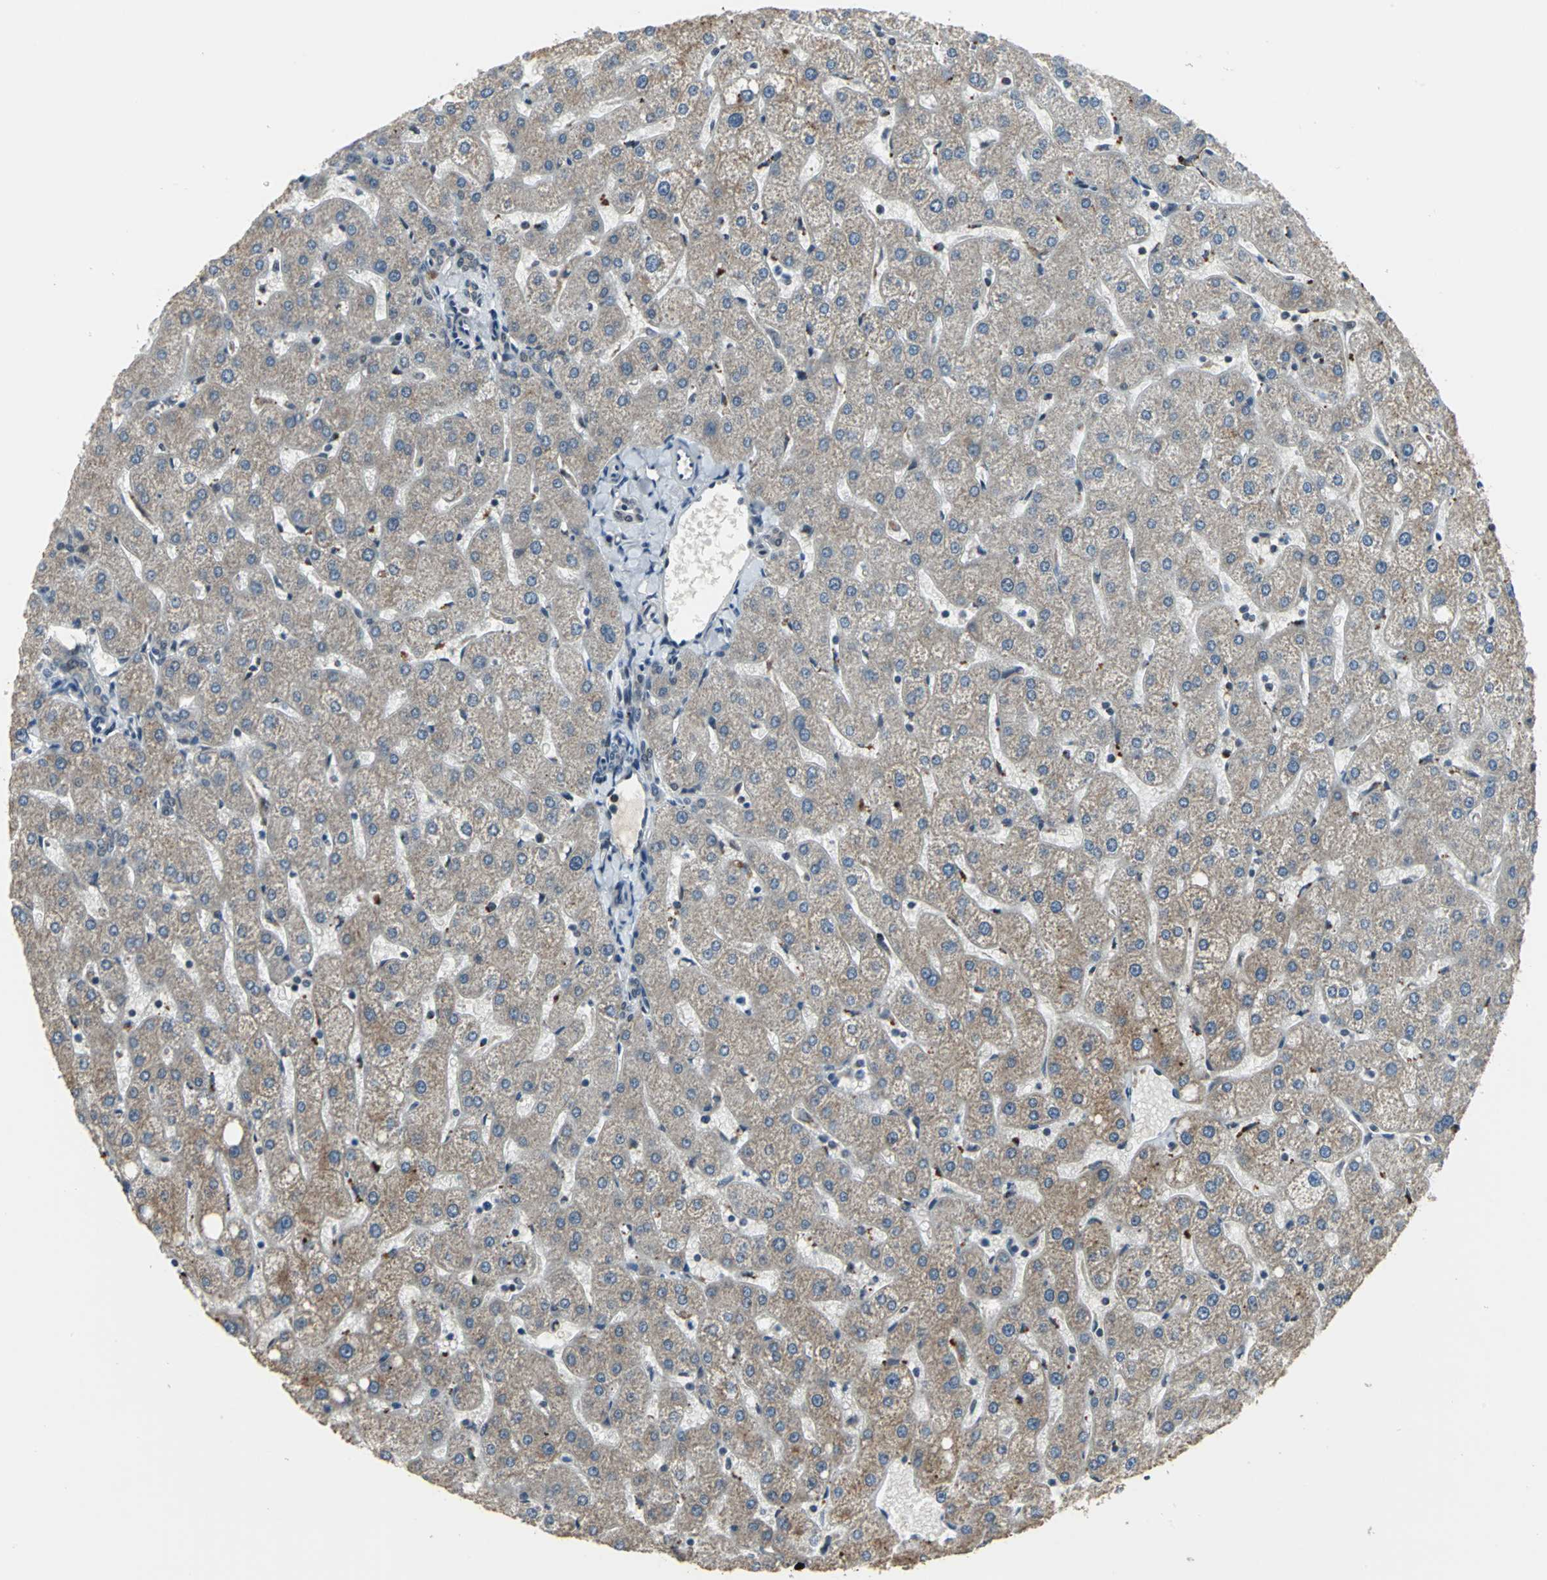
{"staining": {"intensity": "weak", "quantity": ">75%", "location": "cytoplasmic/membranous"}, "tissue": "liver", "cell_type": "Cholangiocytes", "image_type": "normal", "snomed": [{"axis": "morphology", "description": "Normal tissue, NOS"}, {"axis": "topography", "description": "Liver"}], "caption": "About >75% of cholangiocytes in normal liver demonstrate weak cytoplasmic/membranous protein expression as visualized by brown immunohistochemical staining.", "gene": "ELF2", "patient": {"sex": "male", "age": 67}}